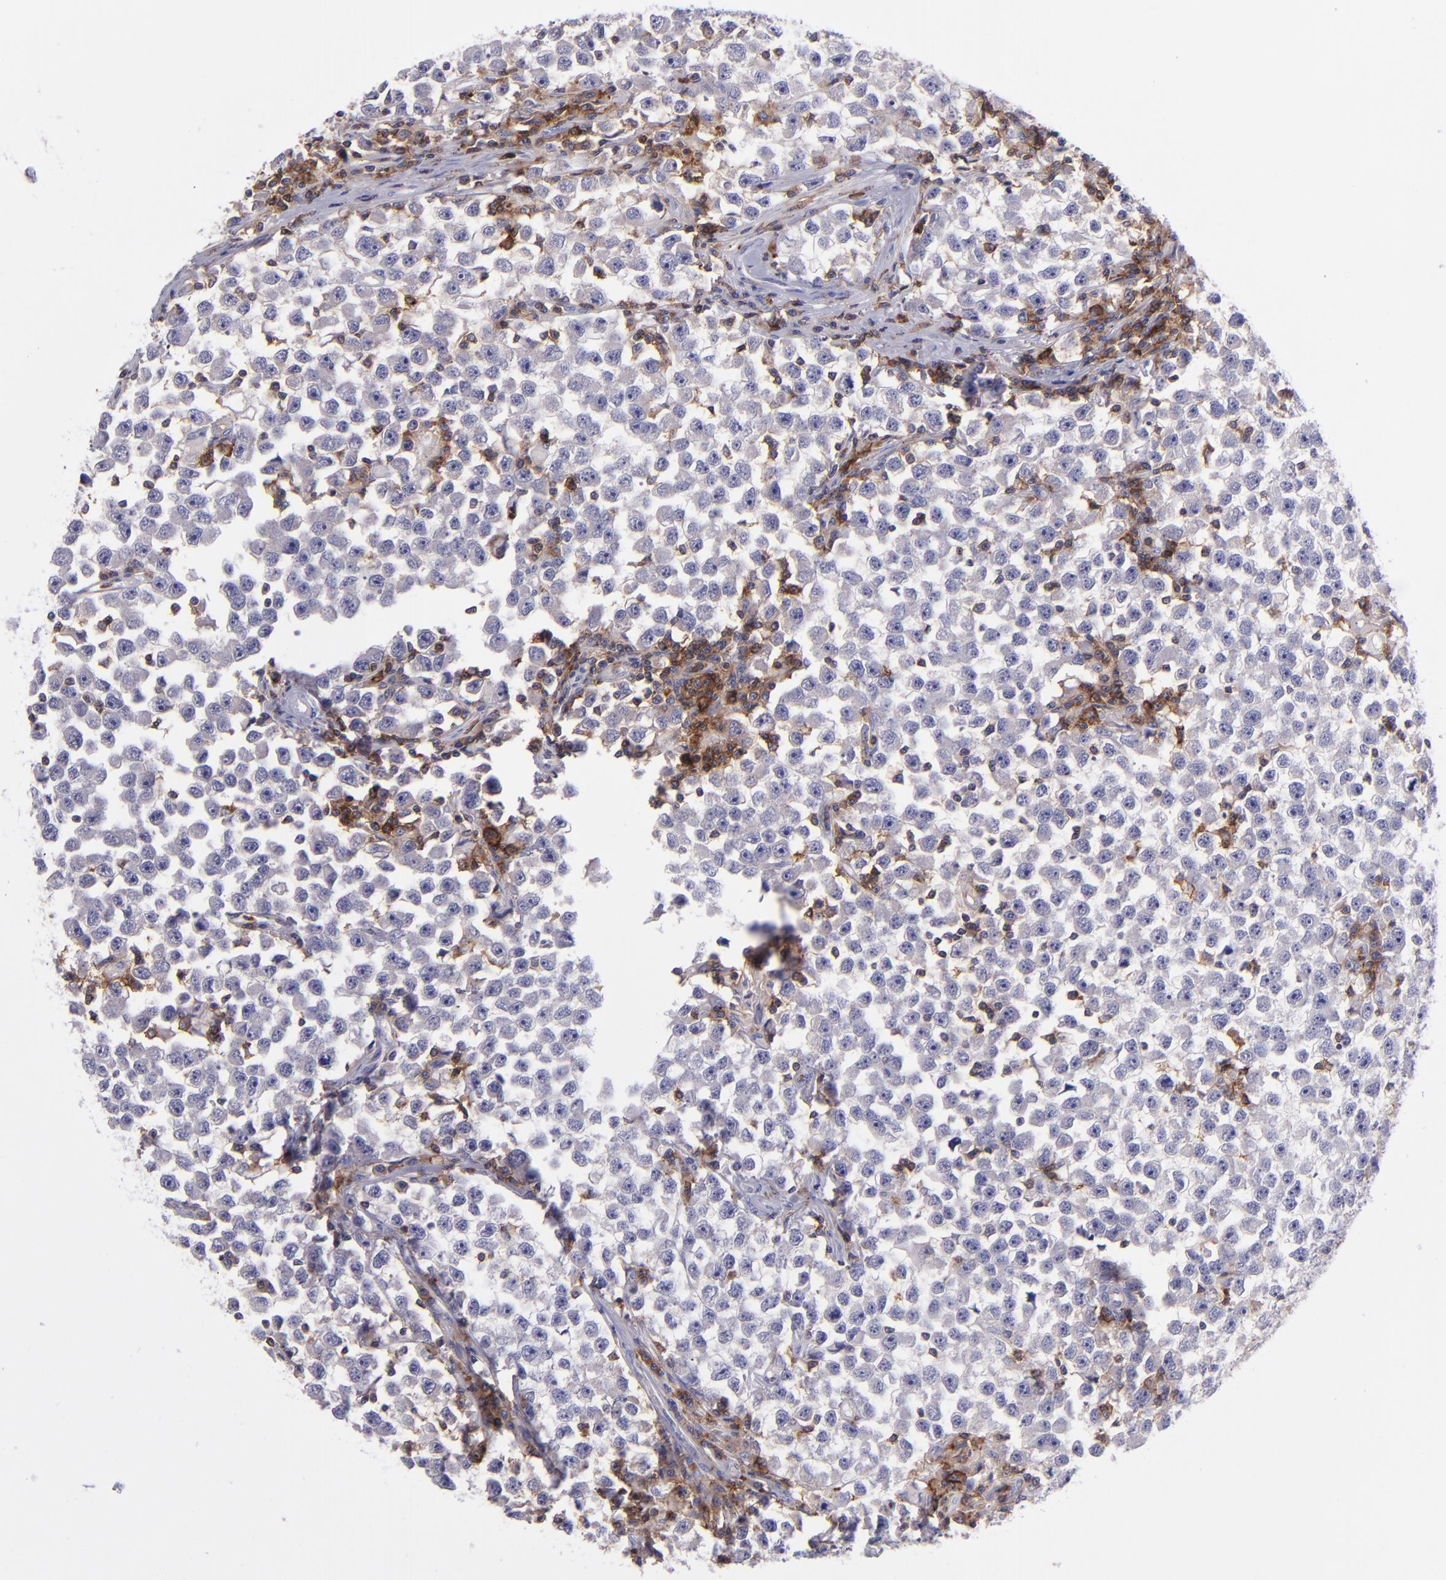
{"staining": {"intensity": "negative", "quantity": "none", "location": "none"}, "tissue": "testis cancer", "cell_type": "Tumor cells", "image_type": "cancer", "snomed": [{"axis": "morphology", "description": "Seminoma, NOS"}, {"axis": "topography", "description": "Testis"}], "caption": "A photomicrograph of human testis cancer (seminoma) is negative for staining in tumor cells.", "gene": "ICAM3", "patient": {"sex": "male", "age": 33}}